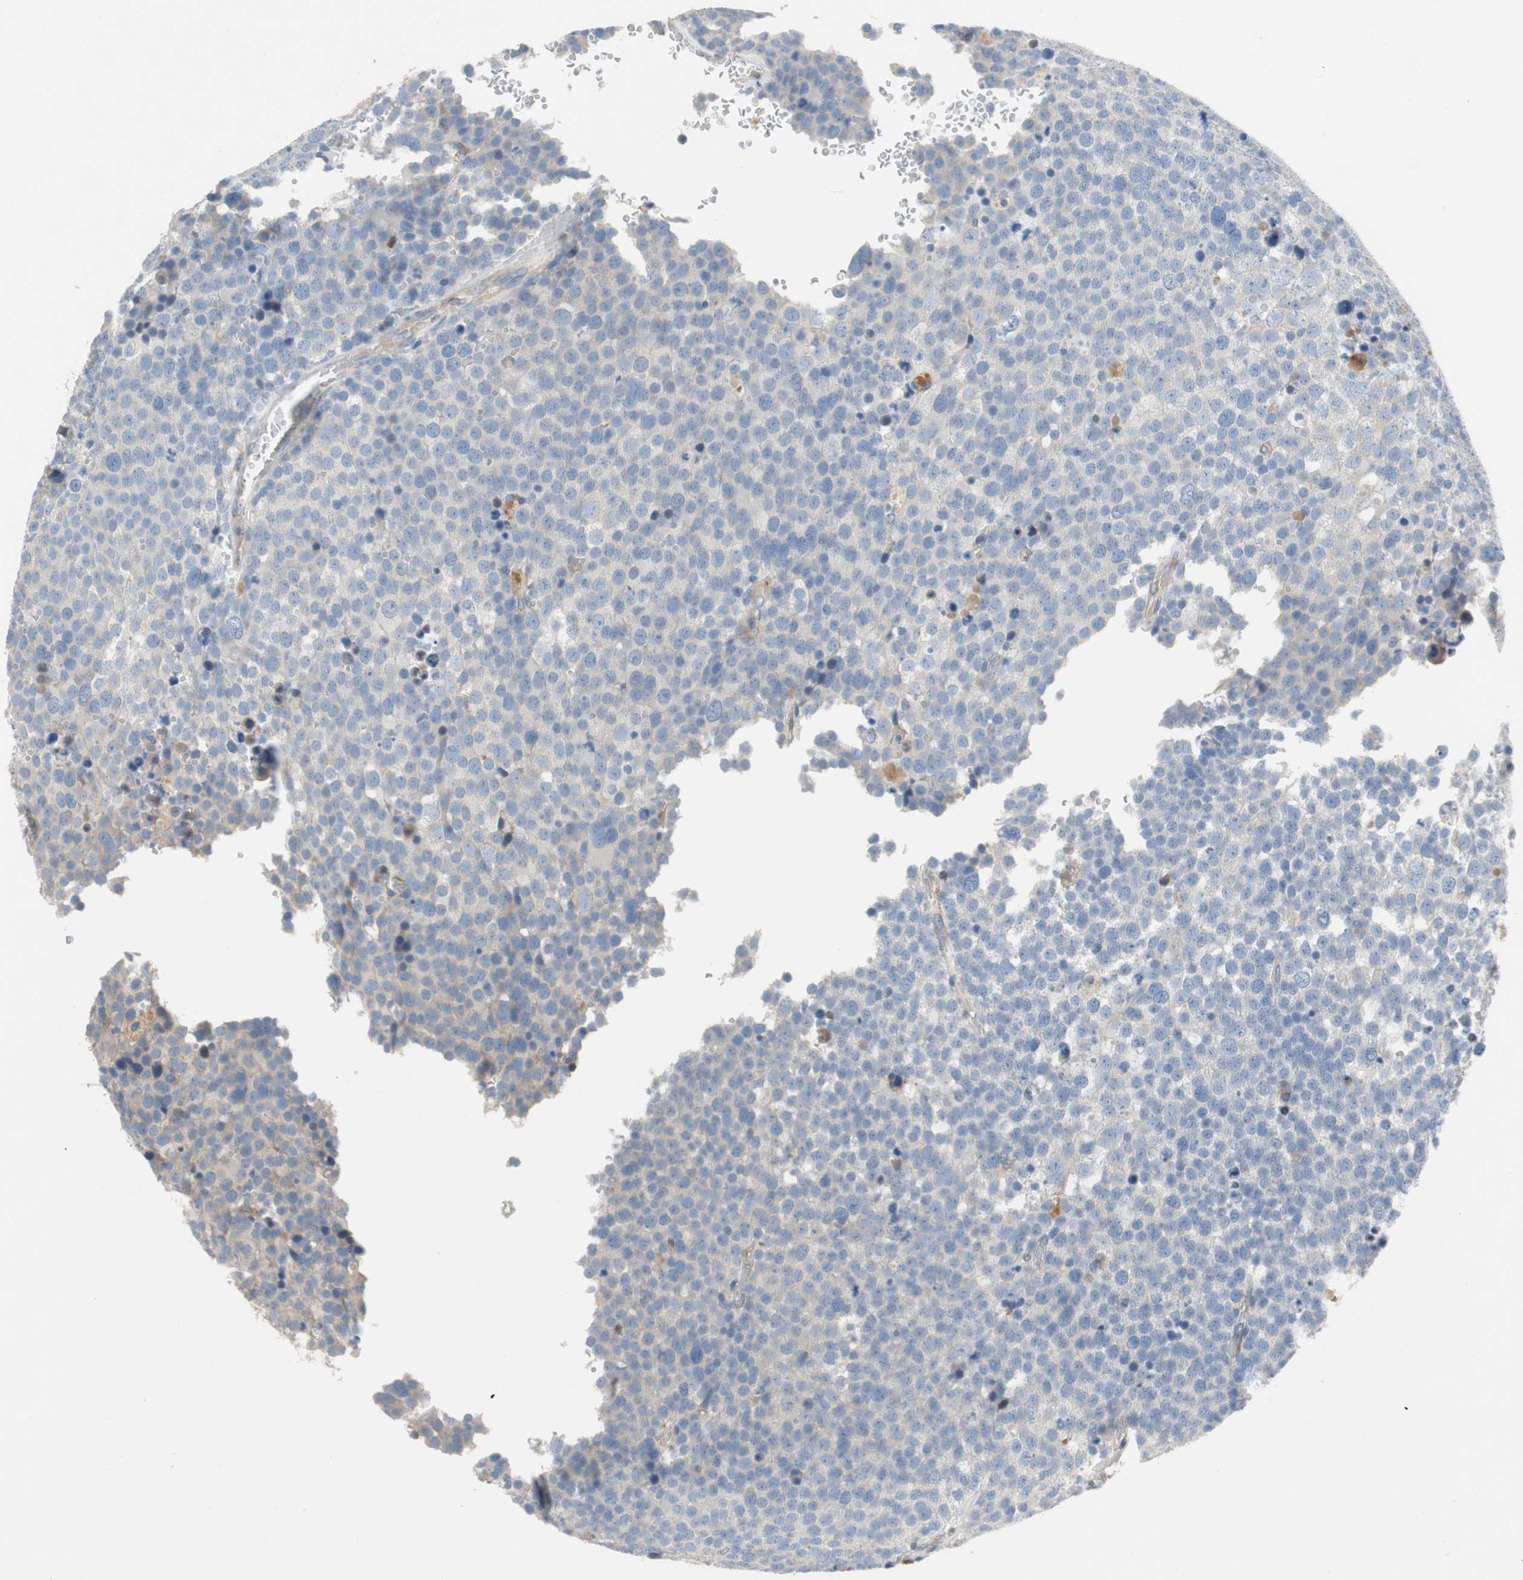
{"staining": {"intensity": "negative", "quantity": "none", "location": "none"}, "tissue": "testis cancer", "cell_type": "Tumor cells", "image_type": "cancer", "snomed": [{"axis": "morphology", "description": "Seminoma, NOS"}, {"axis": "topography", "description": "Testis"}], "caption": "The micrograph reveals no staining of tumor cells in testis cancer (seminoma). The staining was performed using DAB (3,3'-diaminobenzidine) to visualize the protein expression in brown, while the nuclei were stained in blue with hematoxylin (Magnification: 20x).", "gene": "RELB", "patient": {"sex": "male", "age": 71}}